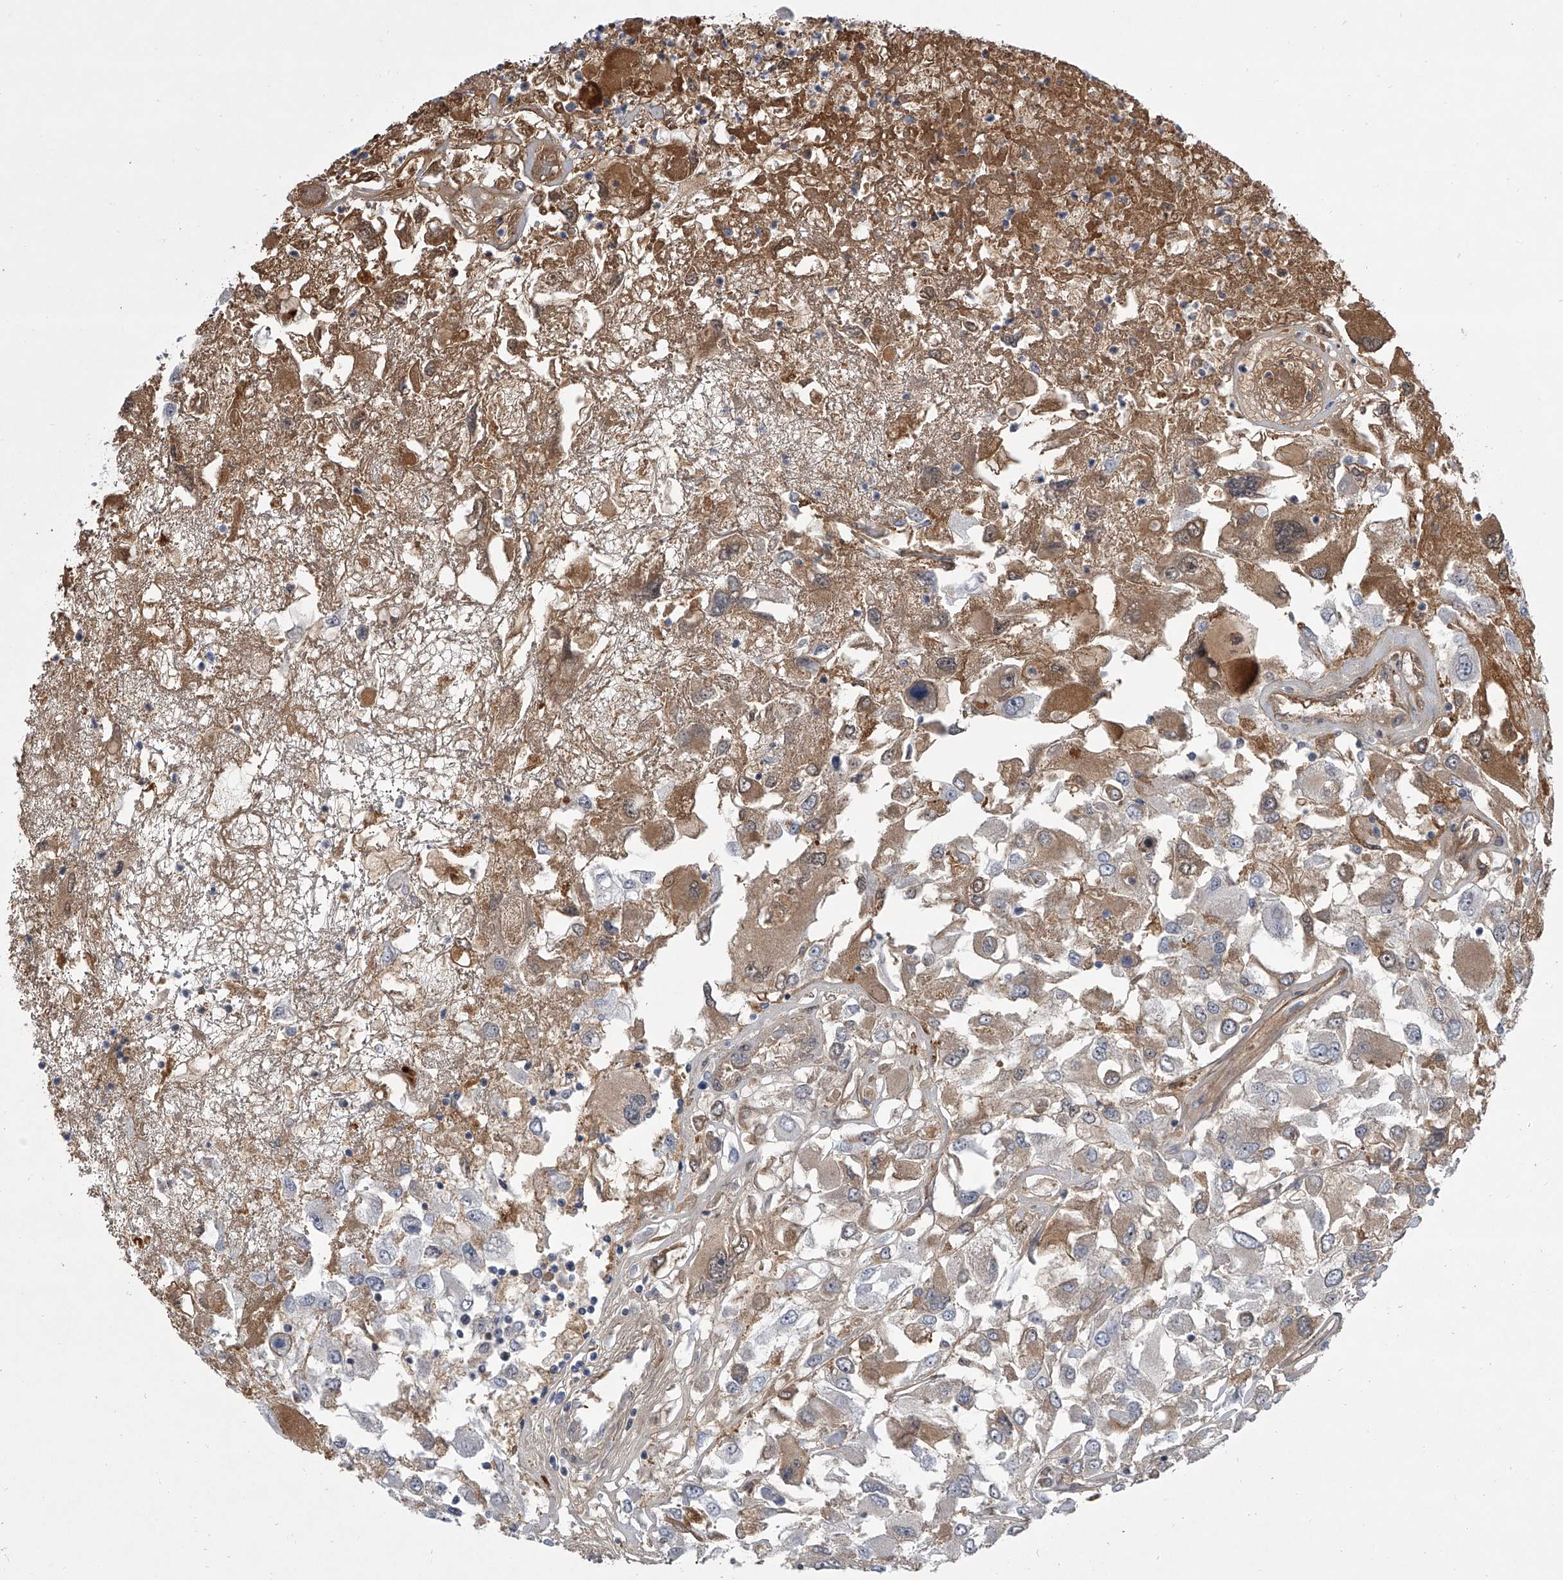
{"staining": {"intensity": "moderate", "quantity": "<25%", "location": "cytoplasmic/membranous"}, "tissue": "renal cancer", "cell_type": "Tumor cells", "image_type": "cancer", "snomed": [{"axis": "morphology", "description": "Adenocarcinoma, NOS"}, {"axis": "topography", "description": "Kidney"}], "caption": "This image exhibits adenocarcinoma (renal) stained with IHC to label a protein in brown. The cytoplasmic/membranous of tumor cells show moderate positivity for the protein. Nuclei are counter-stained blue.", "gene": "HEATR6", "patient": {"sex": "female", "age": 52}}